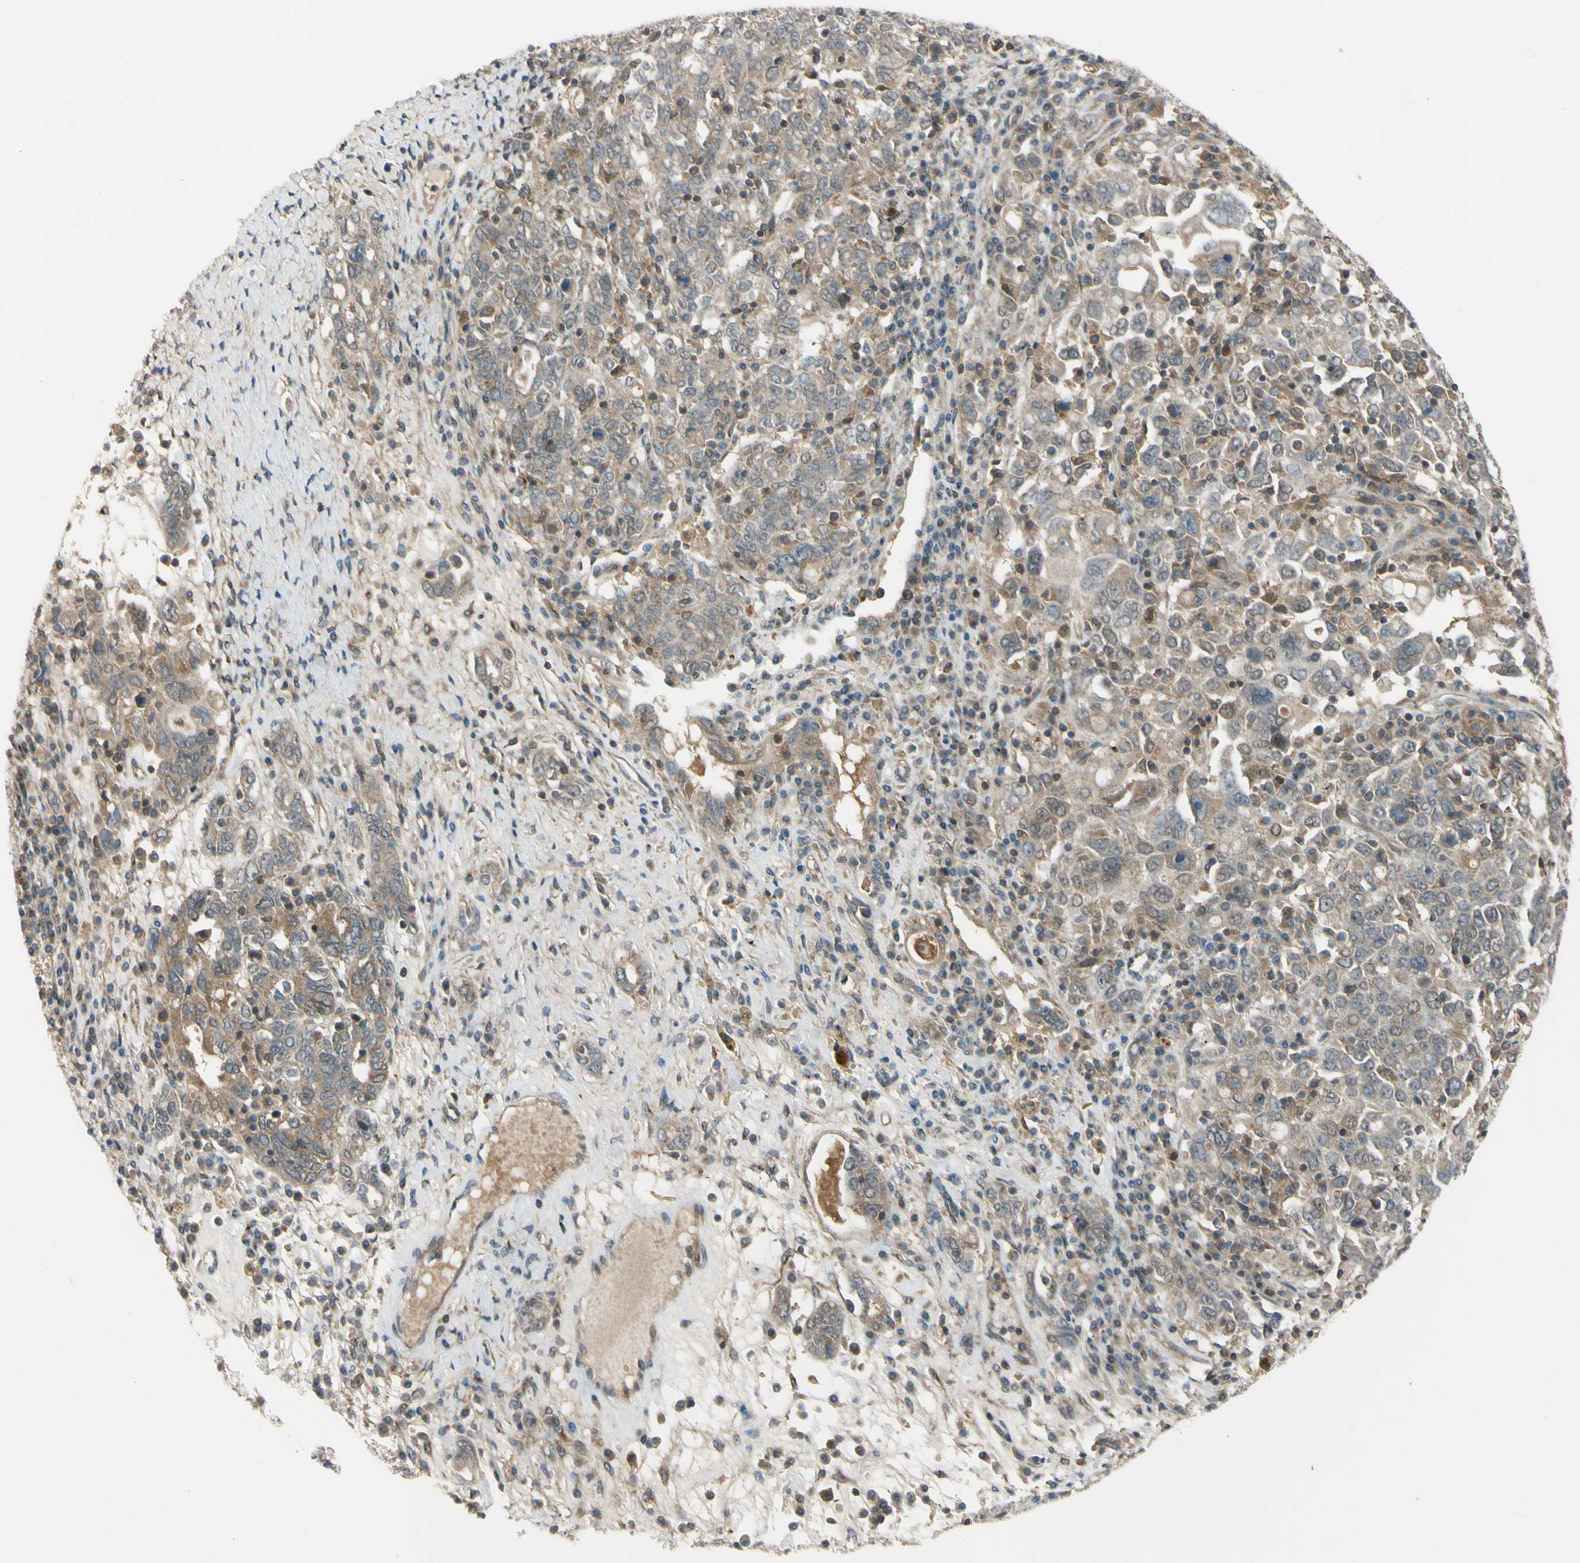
{"staining": {"intensity": "weak", "quantity": "25%-75%", "location": "cytoplasmic/membranous,nuclear"}, "tissue": "ovarian cancer", "cell_type": "Tumor cells", "image_type": "cancer", "snomed": [{"axis": "morphology", "description": "Carcinoma, endometroid"}, {"axis": "topography", "description": "Ovary"}], "caption": "Immunohistochemical staining of ovarian cancer (endometroid carcinoma) reveals weak cytoplasmic/membranous and nuclear protein staining in about 25%-75% of tumor cells.", "gene": "FLII", "patient": {"sex": "female", "age": 62}}